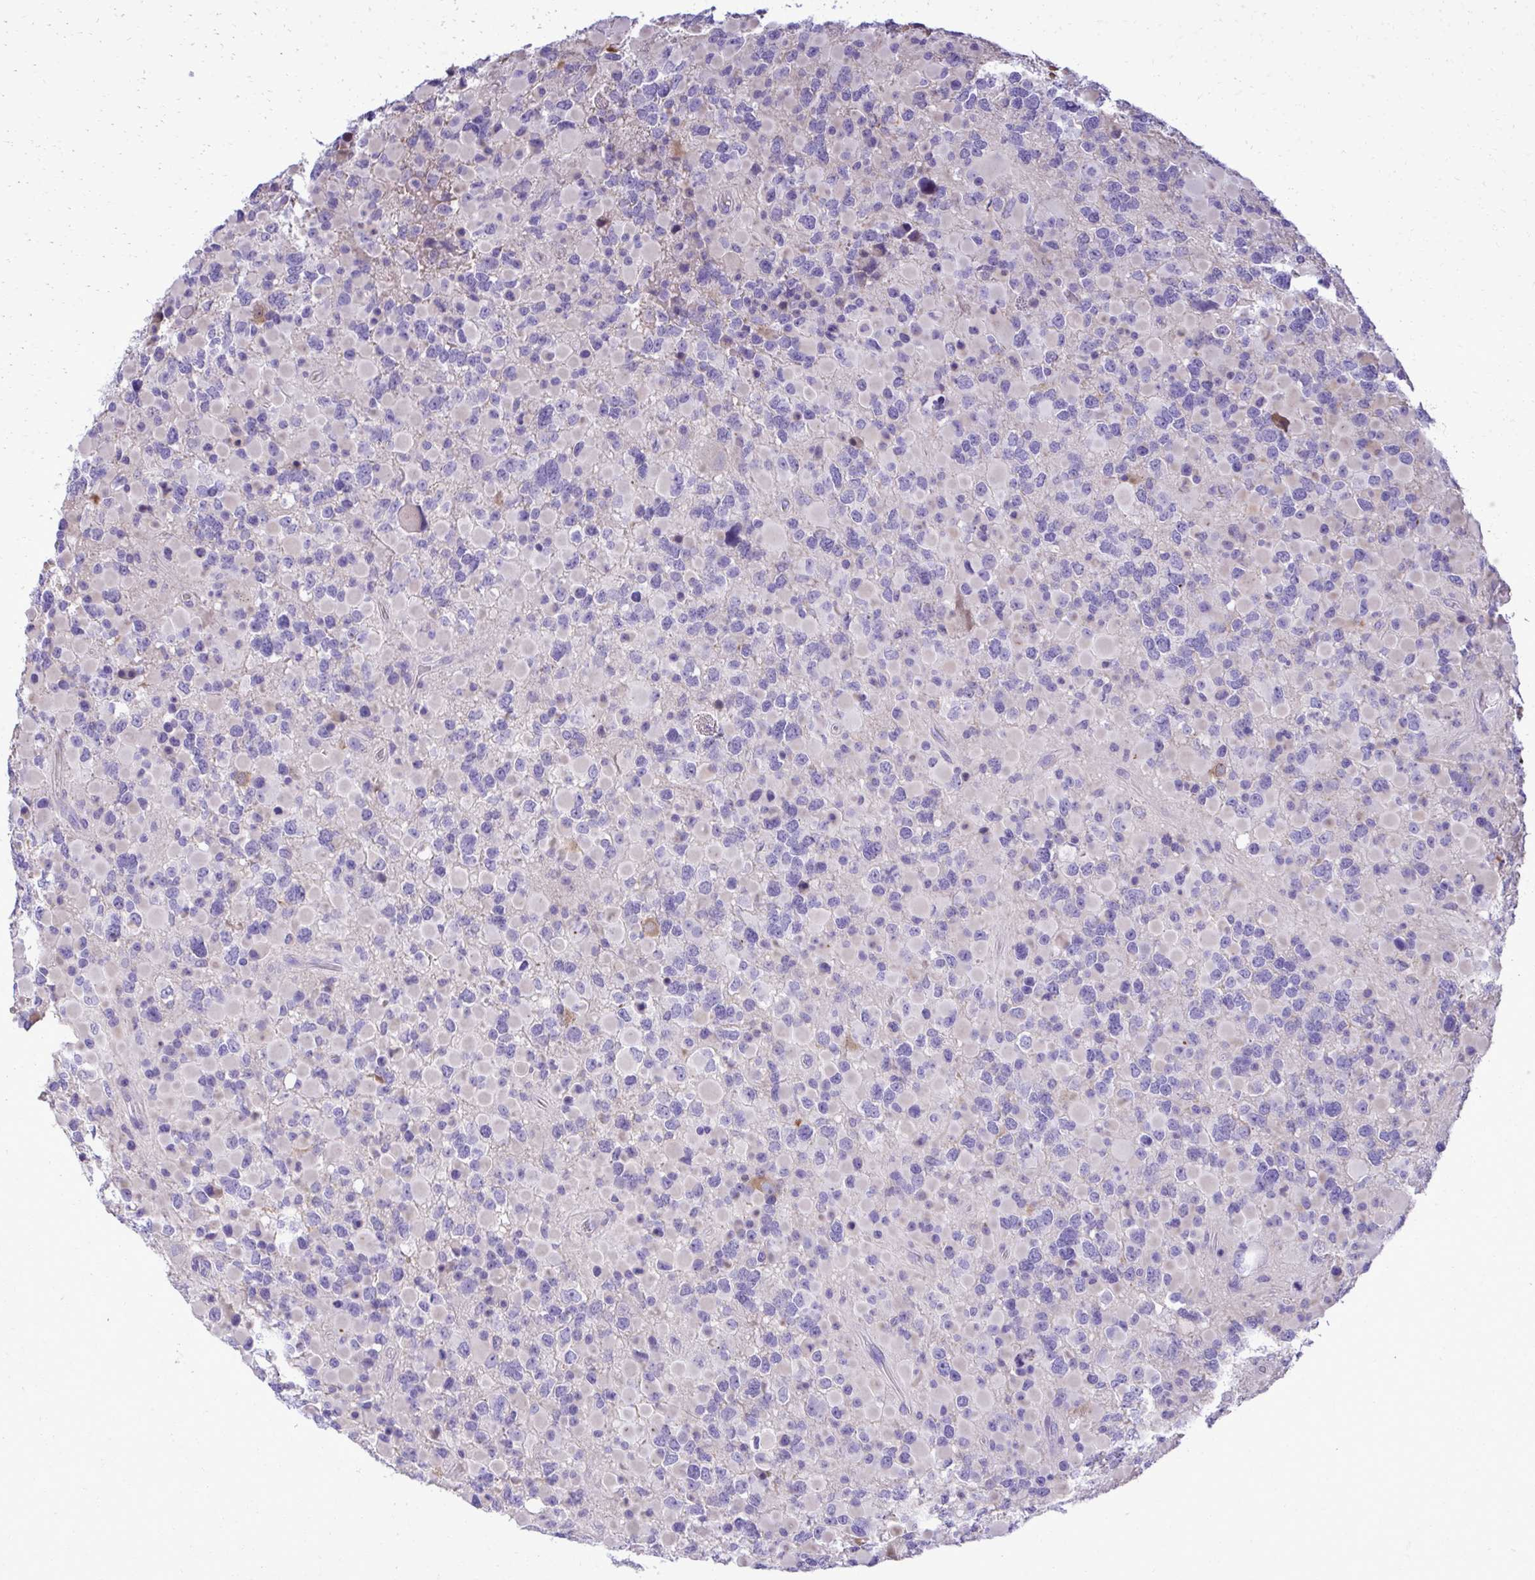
{"staining": {"intensity": "negative", "quantity": "none", "location": "none"}, "tissue": "glioma", "cell_type": "Tumor cells", "image_type": "cancer", "snomed": [{"axis": "morphology", "description": "Glioma, malignant, High grade"}, {"axis": "topography", "description": "Brain"}], "caption": "Tumor cells show no significant staining in glioma. Brightfield microscopy of immunohistochemistry (IHC) stained with DAB (3,3'-diaminobenzidine) (brown) and hematoxylin (blue), captured at high magnification.", "gene": "PITPNM3", "patient": {"sex": "female", "age": 40}}